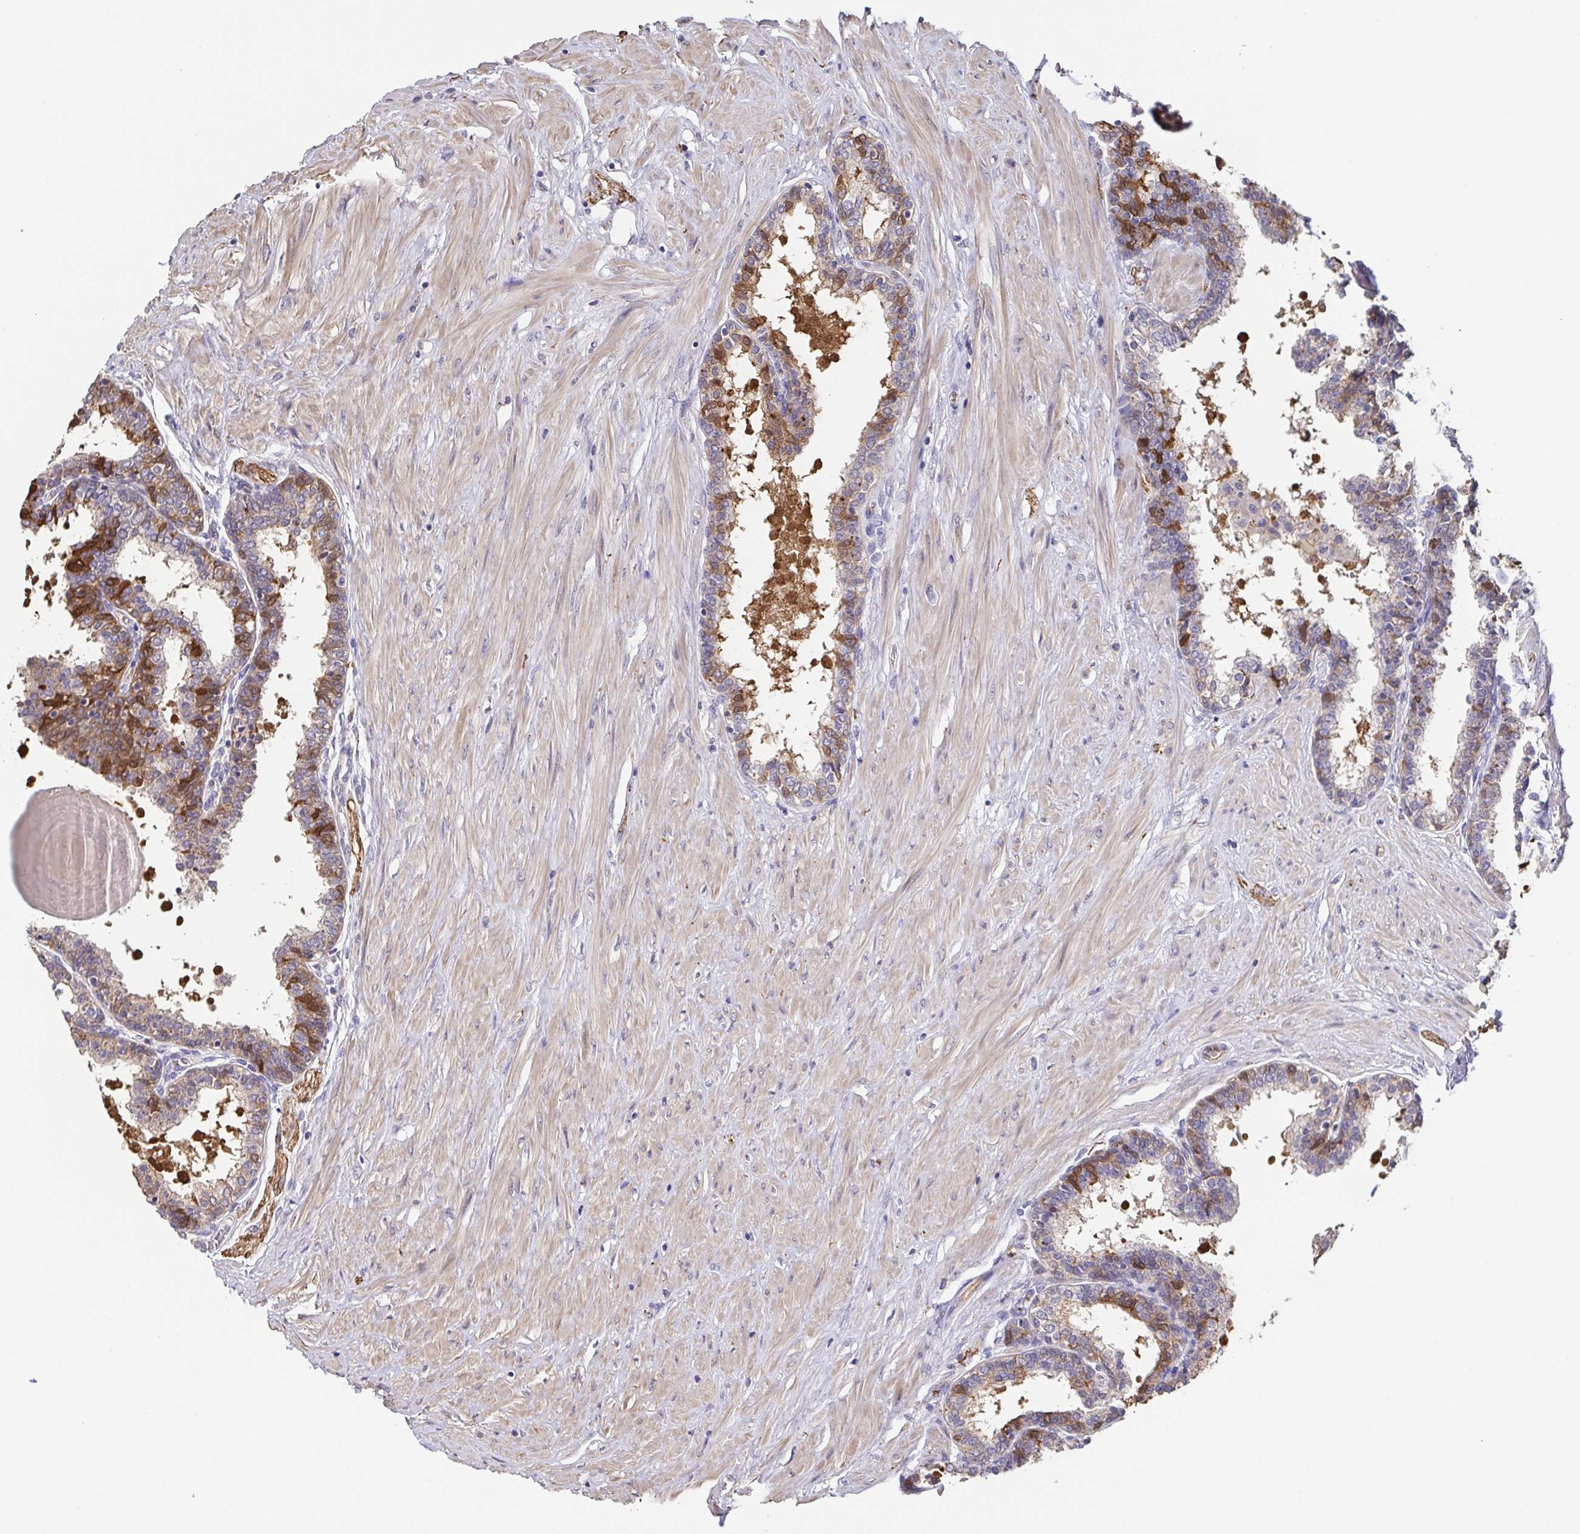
{"staining": {"intensity": "moderate", "quantity": "<25%", "location": "cytoplasmic/membranous"}, "tissue": "prostate", "cell_type": "Glandular cells", "image_type": "normal", "snomed": [{"axis": "morphology", "description": "Normal tissue, NOS"}, {"axis": "topography", "description": "Prostate"}], "caption": "Protein positivity by immunohistochemistry (IHC) shows moderate cytoplasmic/membranous positivity in about <25% of glandular cells in normal prostate.", "gene": "EIF3D", "patient": {"sex": "male", "age": 55}}